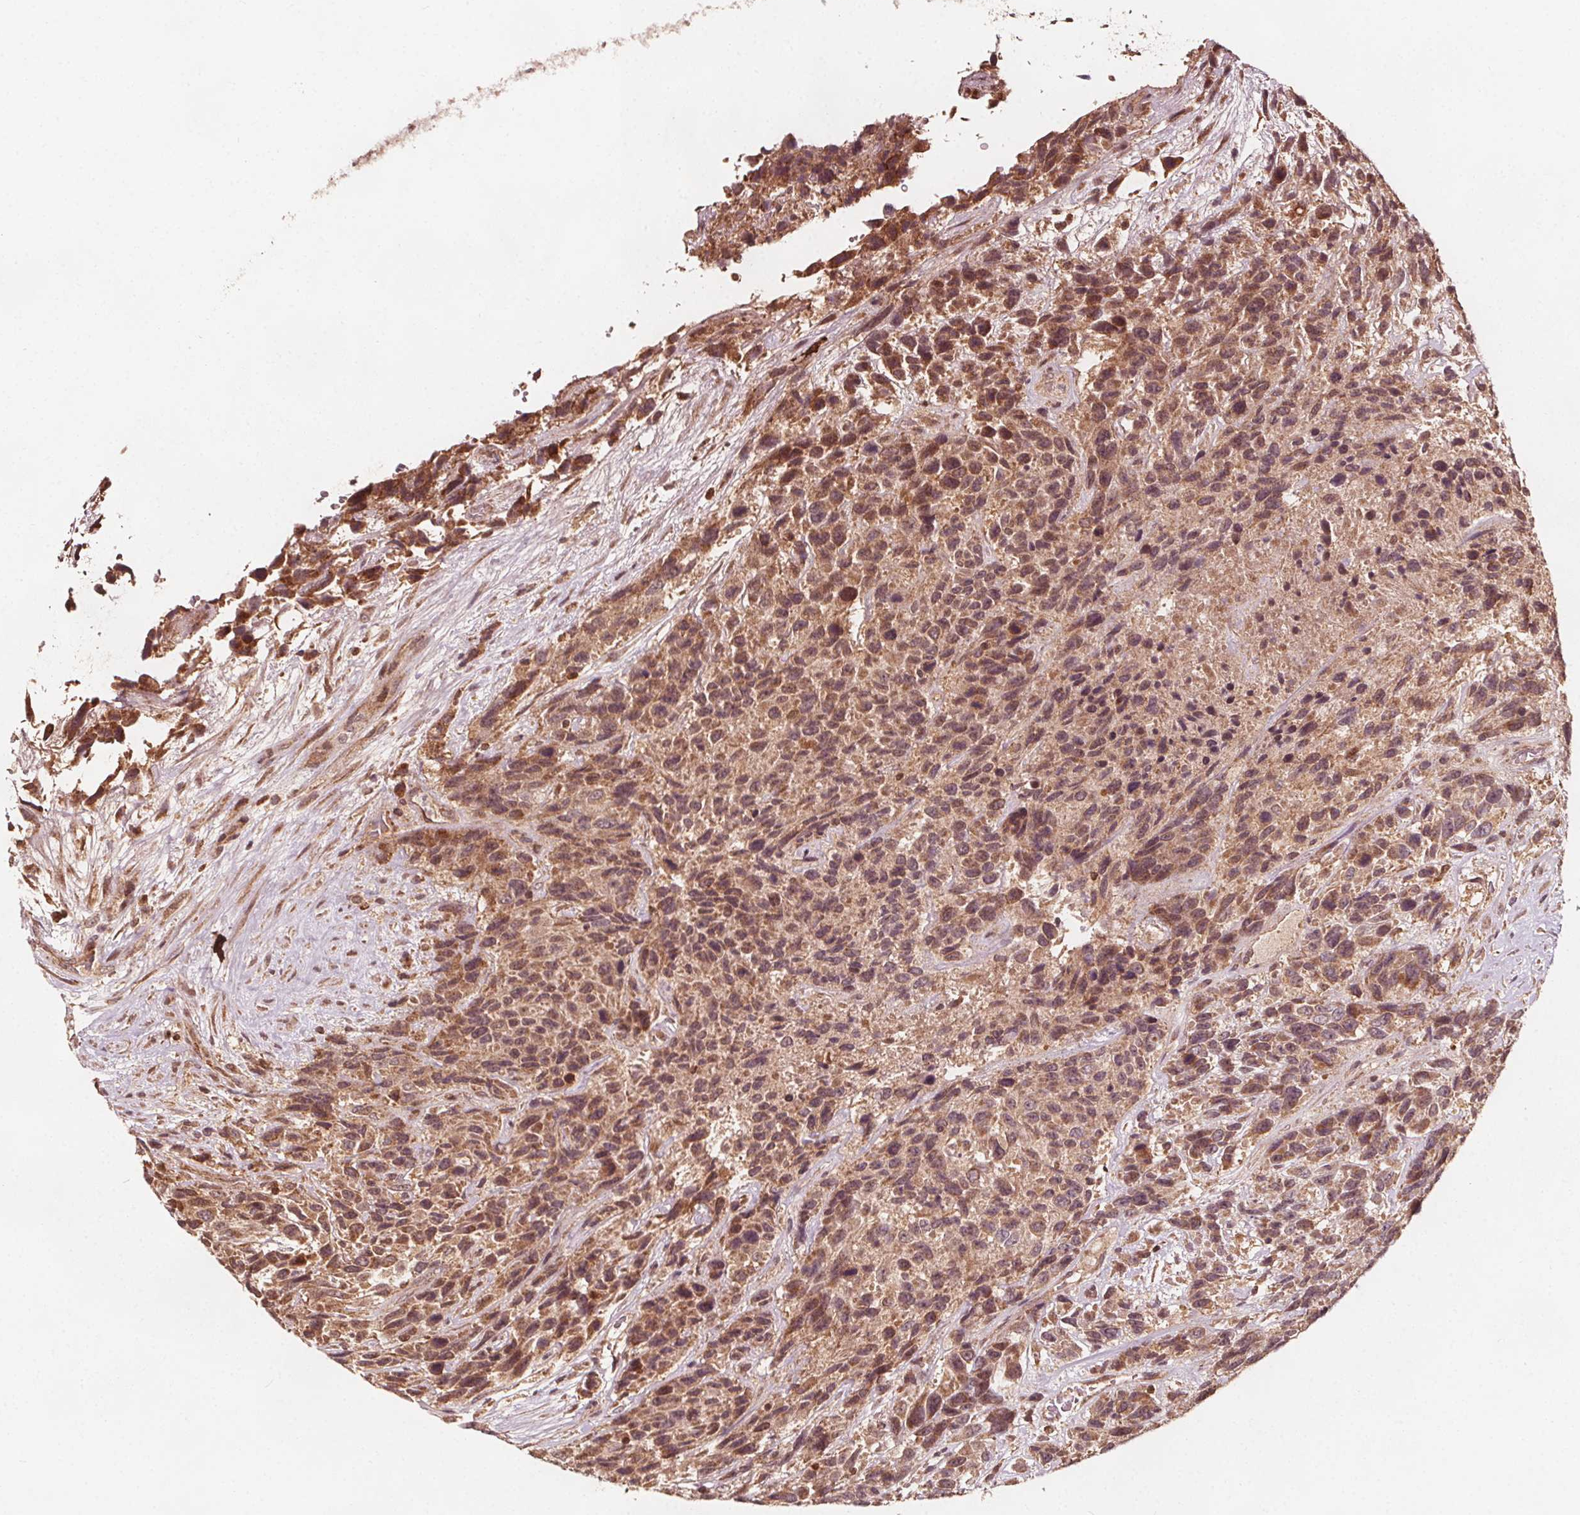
{"staining": {"intensity": "moderate", "quantity": ">75%", "location": "cytoplasmic/membranous"}, "tissue": "urothelial cancer", "cell_type": "Tumor cells", "image_type": "cancer", "snomed": [{"axis": "morphology", "description": "Urothelial carcinoma, High grade"}, {"axis": "topography", "description": "Urinary bladder"}], "caption": "A brown stain shows moderate cytoplasmic/membranous staining of a protein in human urothelial carcinoma (high-grade) tumor cells.", "gene": "AIP", "patient": {"sex": "female", "age": 70}}